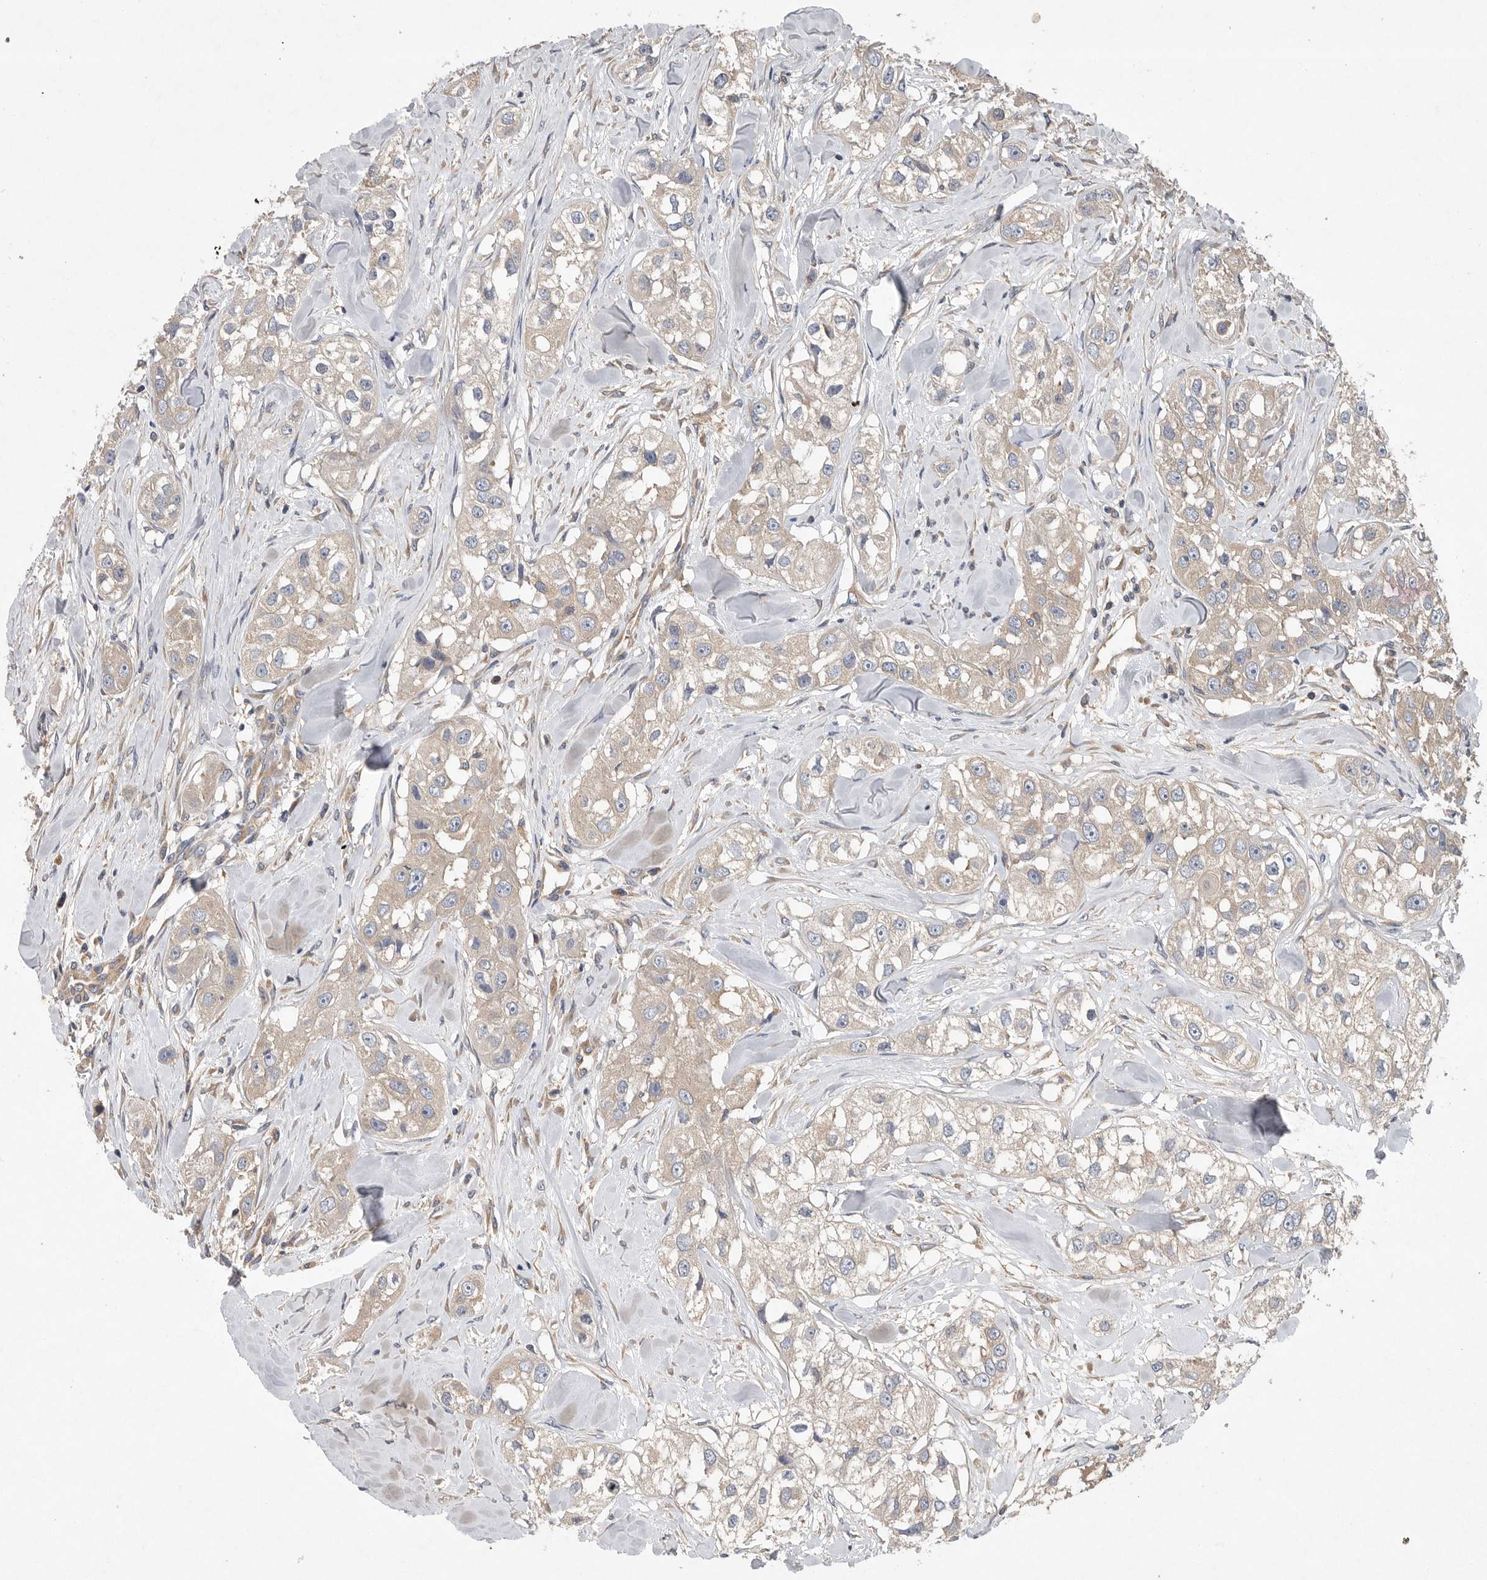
{"staining": {"intensity": "negative", "quantity": "none", "location": "none"}, "tissue": "head and neck cancer", "cell_type": "Tumor cells", "image_type": "cancer", "snomed": [{"axis": "morphology", "description": "Normal tissue, NOS"}, {"axis": "morphology", "description": "Squamous cell carcinoma, NOS"}, {"axis": "topography", "description": "Skeletal muscle"}, {"axis": "topography", "description": "Head-Neck"}], "caption": "High magnification brightfield microscopy of head and neck squamous cell carcinoma stained with DAB (3,3'-diaminobenzidine) (brown) and counterstained with hematoxylin (blue): tumor cells show no significant staining. (Immunohistochemistry (ihc), brightfield microscopy, high magnification).", "gene": "OXR1", "patient": {"sex": "male", "age": 51}}